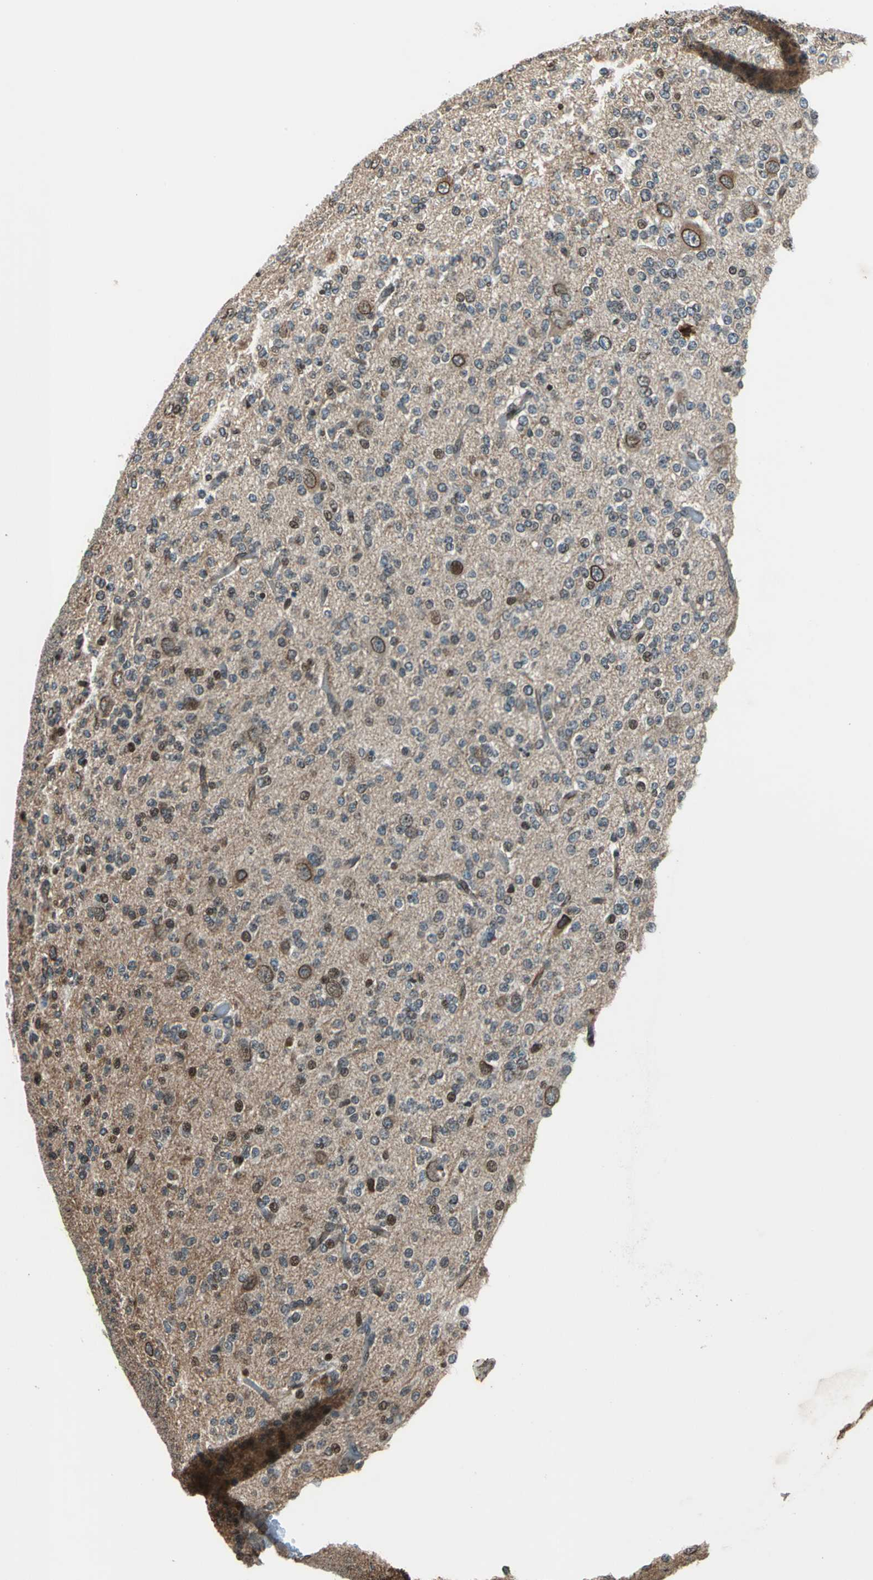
{"staining": {"intensity": "strong", "quantity": "<25%", "location": "cytoplasmic/membranous,nuclear"}, "tissue": "glioma", "cell_type": "Tumor cells", "image_type": "cancer", "snomed": [{"axis": "morphology", "description": "Glioma, malignant, Low grade"}, {"axis": "topography", "description": "Brain"}], "caption": "Glioma stained with DAB (3,3'-diaminobenzidine) immunohistochemistry reveals medium levels of strong cytoplasmic/membranous and nuclear positivity in about <25% of tumor cells.", "gene": "BRIP1", "patient": {"sex": "male", "age": 38}}